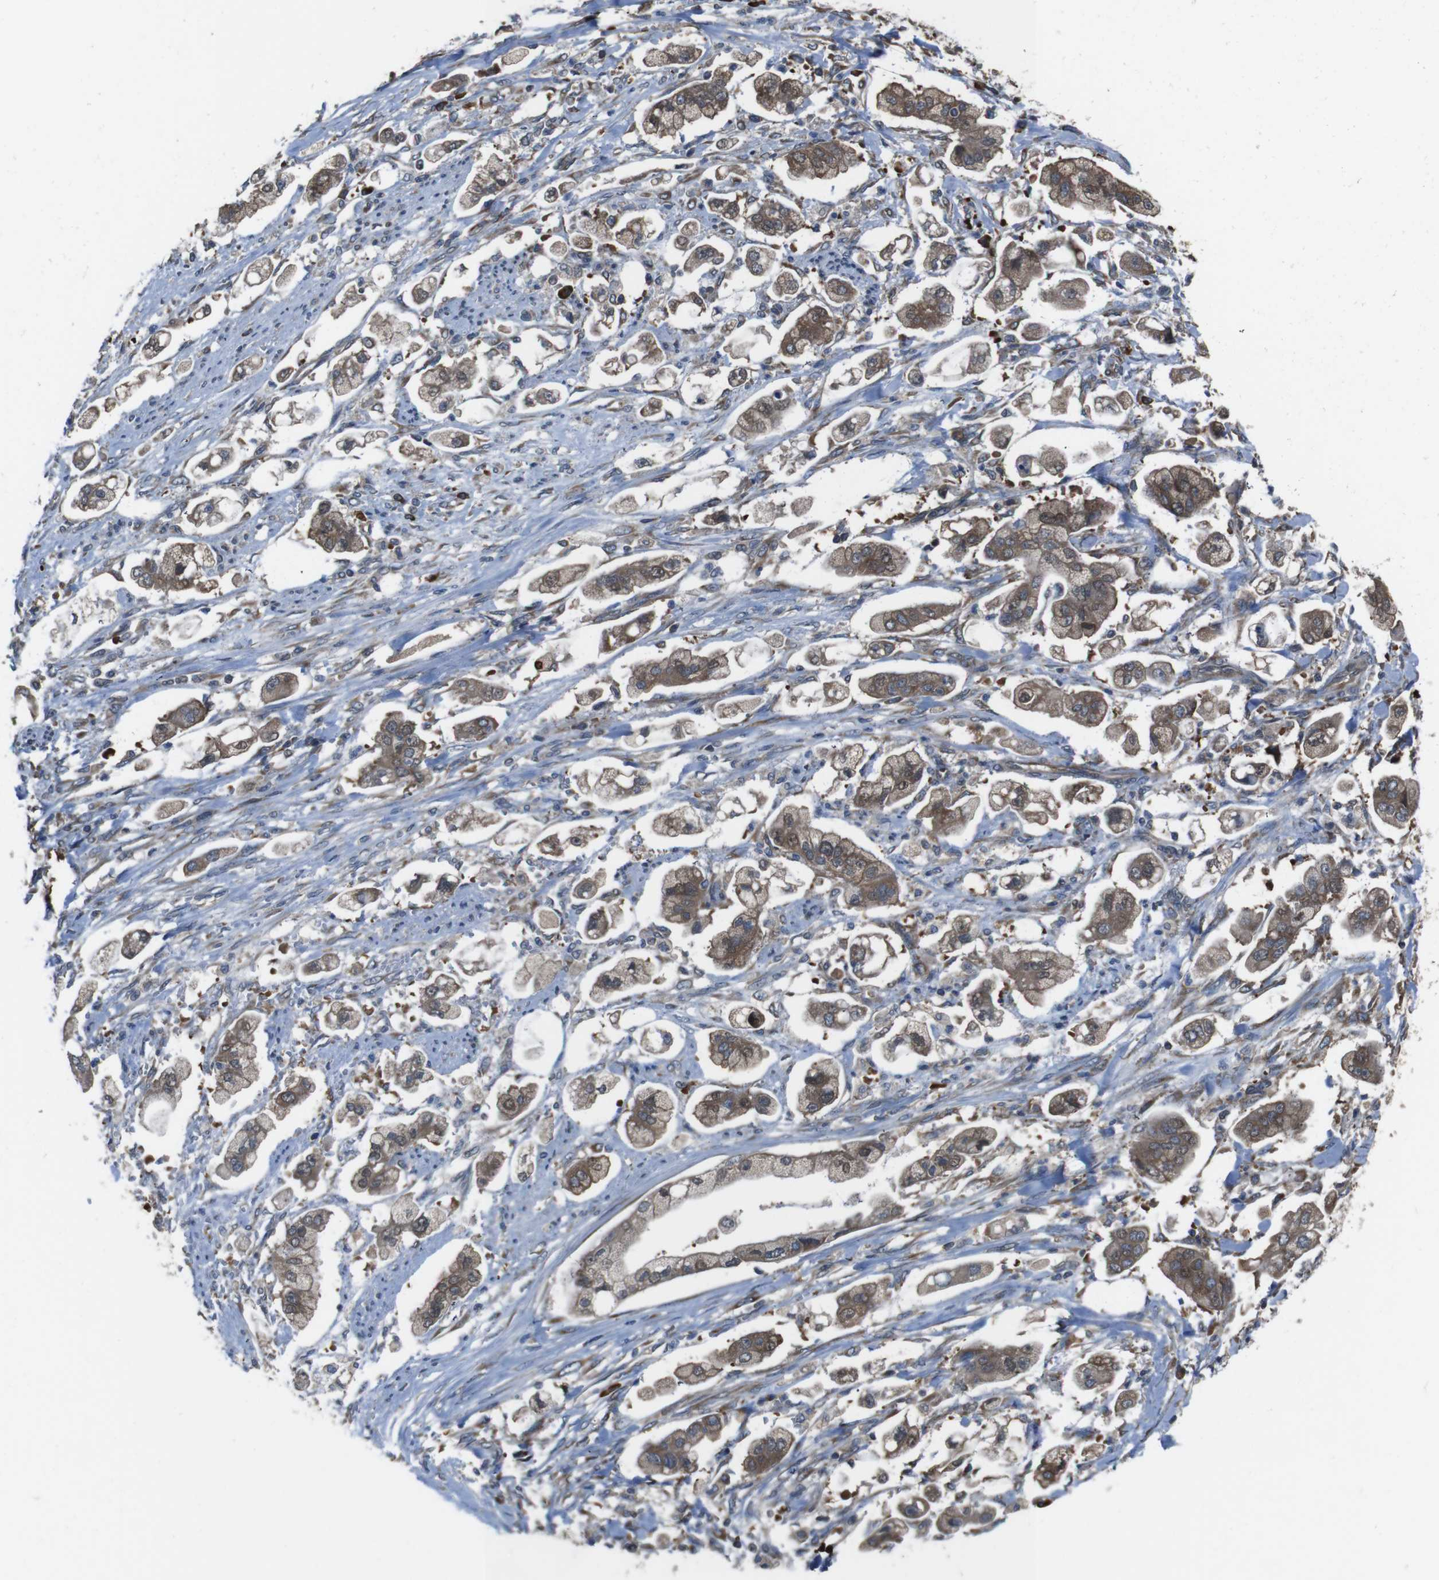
{"staining": {"intensity": "moderate", "quantity": ">75%", "location": "cytoplasmic/membranous"}, "tissue": "stomach cancer", "cell_type": "Tumor cells", "image_type": "cancer", "snomed": [{"axis": "morphology", "description": "Adenocarcinoma, NOS"}, {"axis": "topography", "description": "Stomach"}], "caption": "This photomicrograph displays adenocarcinoma (stomach) stained with immunohistochemistry (IHC) to label a protein in brown. The cytoplasmic/membranous of tumor cells show moderate positivity for the protein. Nuclei are counter-stained blue.", "gene": "SSR3", "patient": {"sex": "male", "age": 62}}